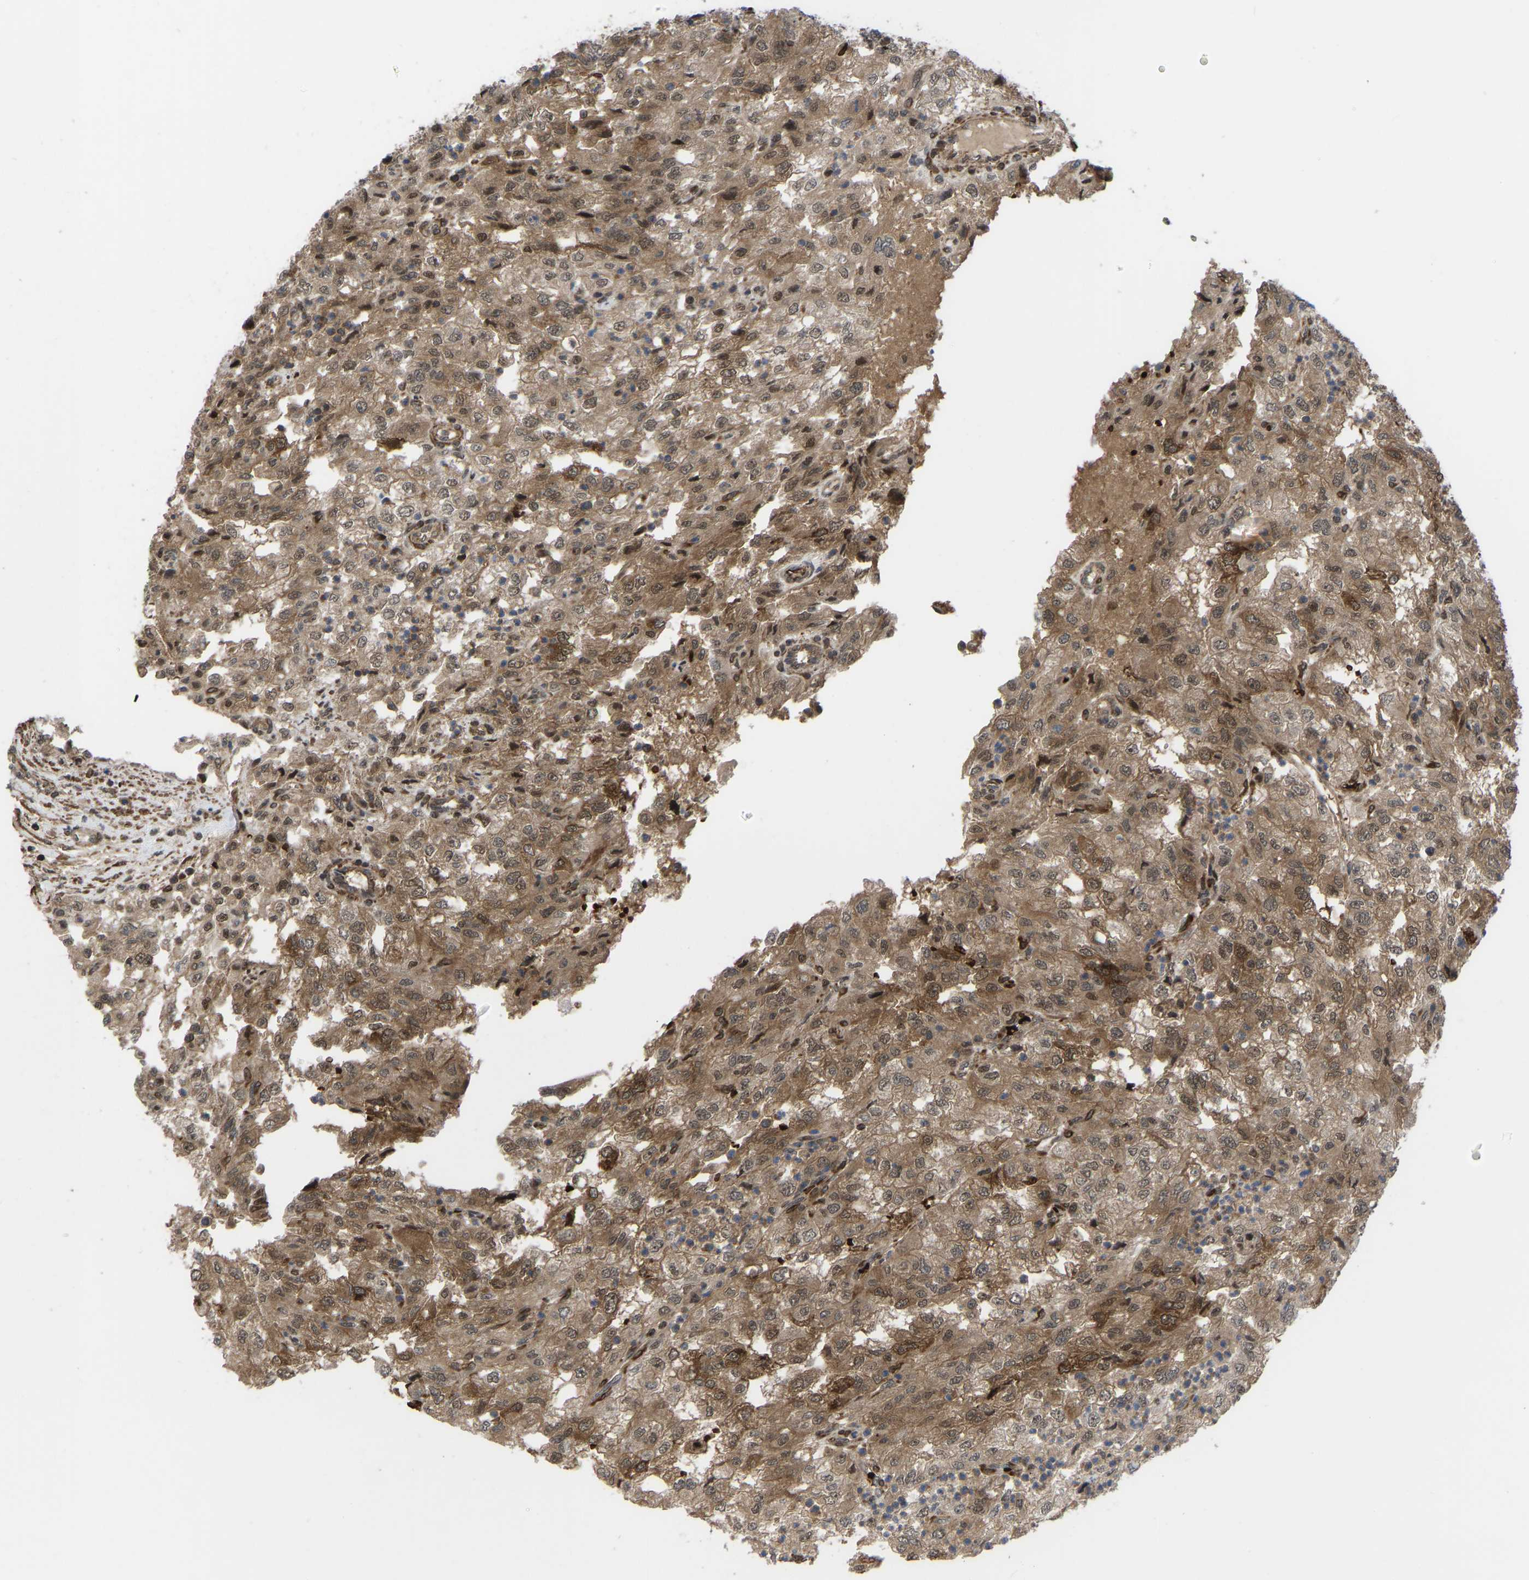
{"staining": {"intensity": "moderate", "quantity": ">75%", "location": "cytoplasmic/membranous,nuclear"}, "tissue": "renal cancer", "cell_type": "Tumor cells", "image_type": "cancer", "snomed": [{"axis": "morphology", "description": "Adenocarcinoma, NOS"}, {"axis": "topography", "description": "Kidney"}], "caption": "Protein expression analysis of renal cancer (adenocarcinoma) exhibits moderate cytoplasmic/membranous and nuclear staining in about >75% of tumor cells.", "gene": "CYP7B1", "patient": {"sex": "female", "age": 54}}